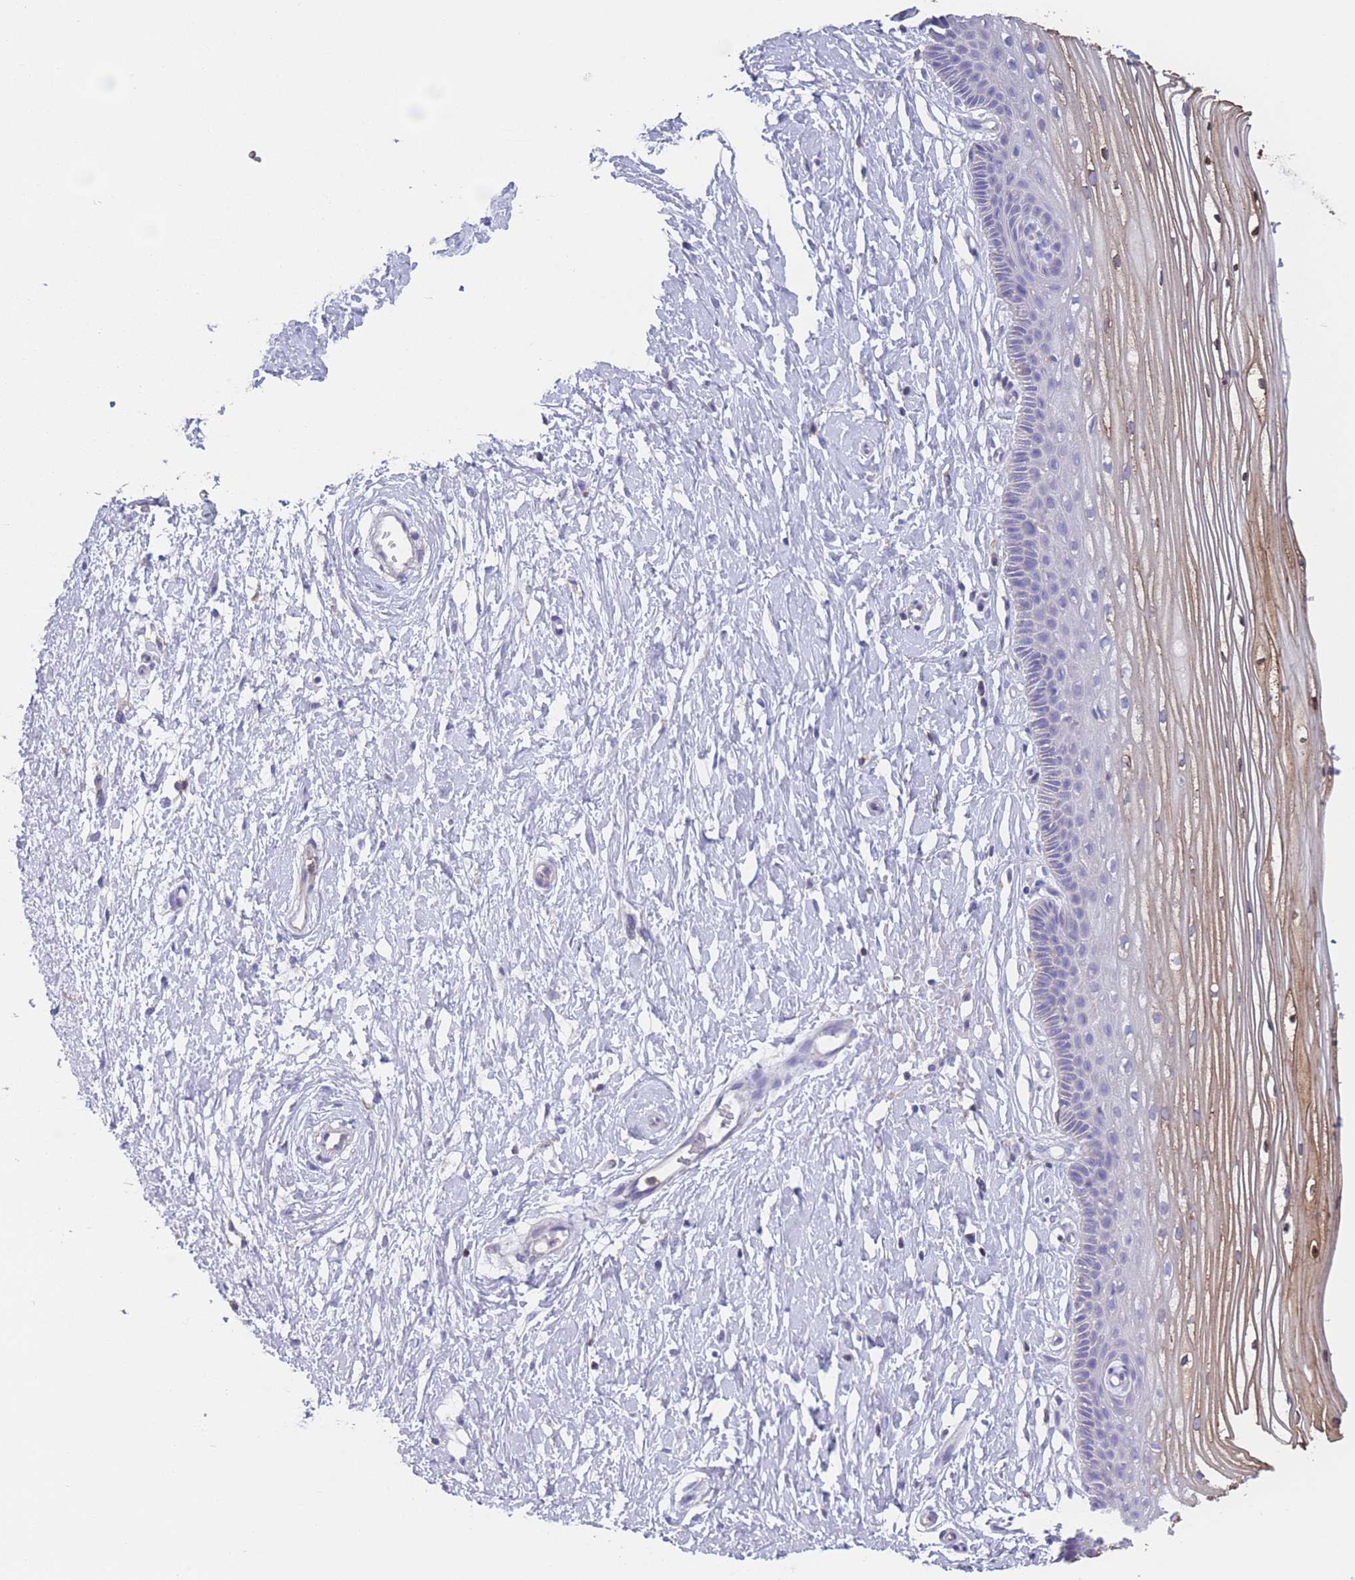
{"staining": {"intensity": "moderate", "quantity": "25%-75%", "location": "cytoplasmic/membranous"}, "tissue": "vagina", "cell_type": "Squamous epithelial cells", "image_type": "normal", "snomed": [{"axis": "morphology", "description": "Normal tissue, NOS"}, {"axis": "topography", "description": "Vagina"}, {"axis": "topography", "description": "Cervix"}], "caption": "Protein expression analysis of normal human vagina reveals moderate cytoplasmic/membranous positivity in approximately 25%-75% of squamous epithelial cells.", "gene": "ADH1A", "patient": {"sex": "female", "age": 40}}